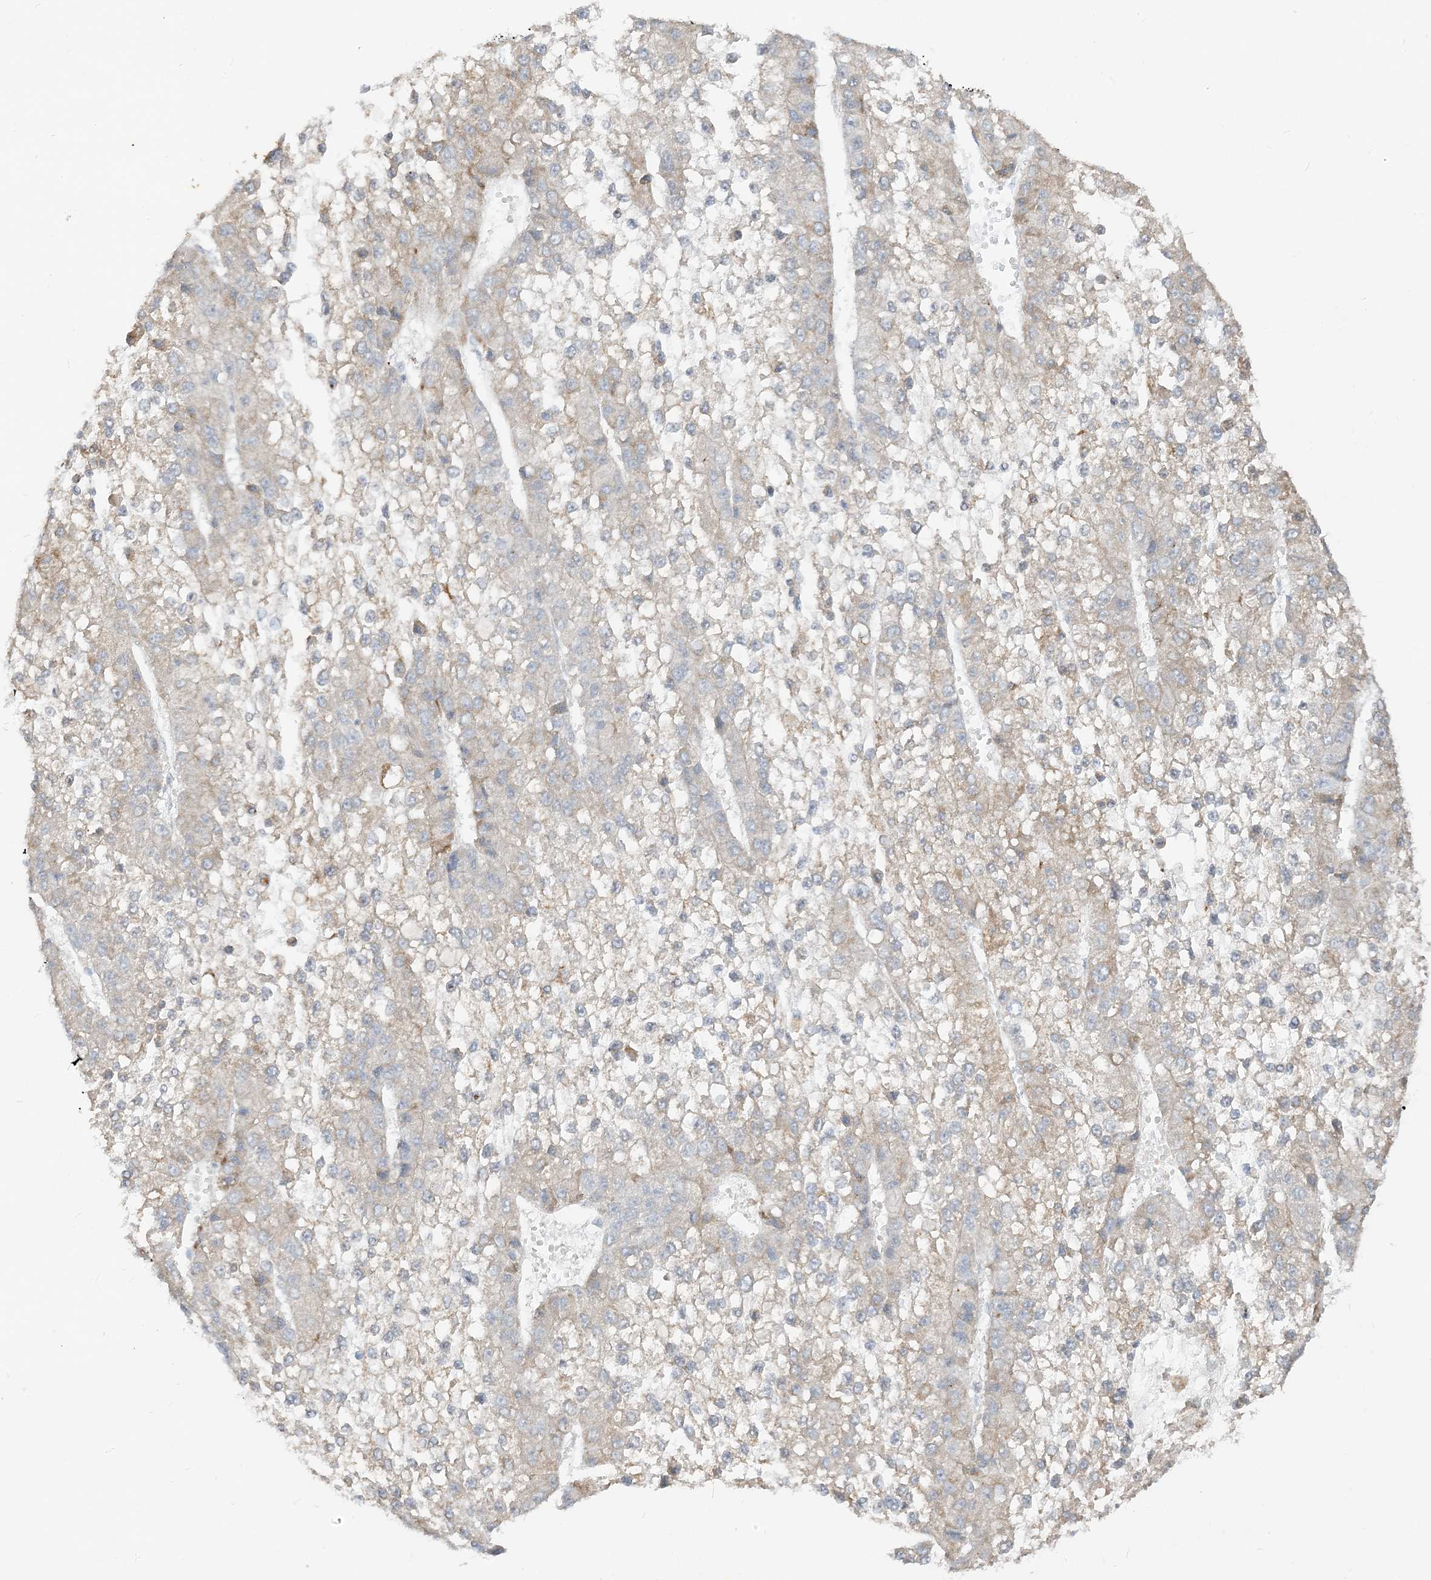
{"staining": {"intensity": "weak", "quantity": "<25%", "location": "cytoplasmic/membranous"}, "tissue": "liver cancer", "cell_type": "Tumor cells", "image_type": "cancer", "snomed": [{"axis": "morphology", "description": "Carcinoma, Hepatocellular, NOS"}, {"axis": "topography", "description": "Liver"}], "caption": "Human hepatocellular carcinoma (liver) stained for a protein using immunohistochemistry exhibits no staining in tumor cells.", "gene": "LOXL3", "patient": {"sex": "female", "age": 73}}